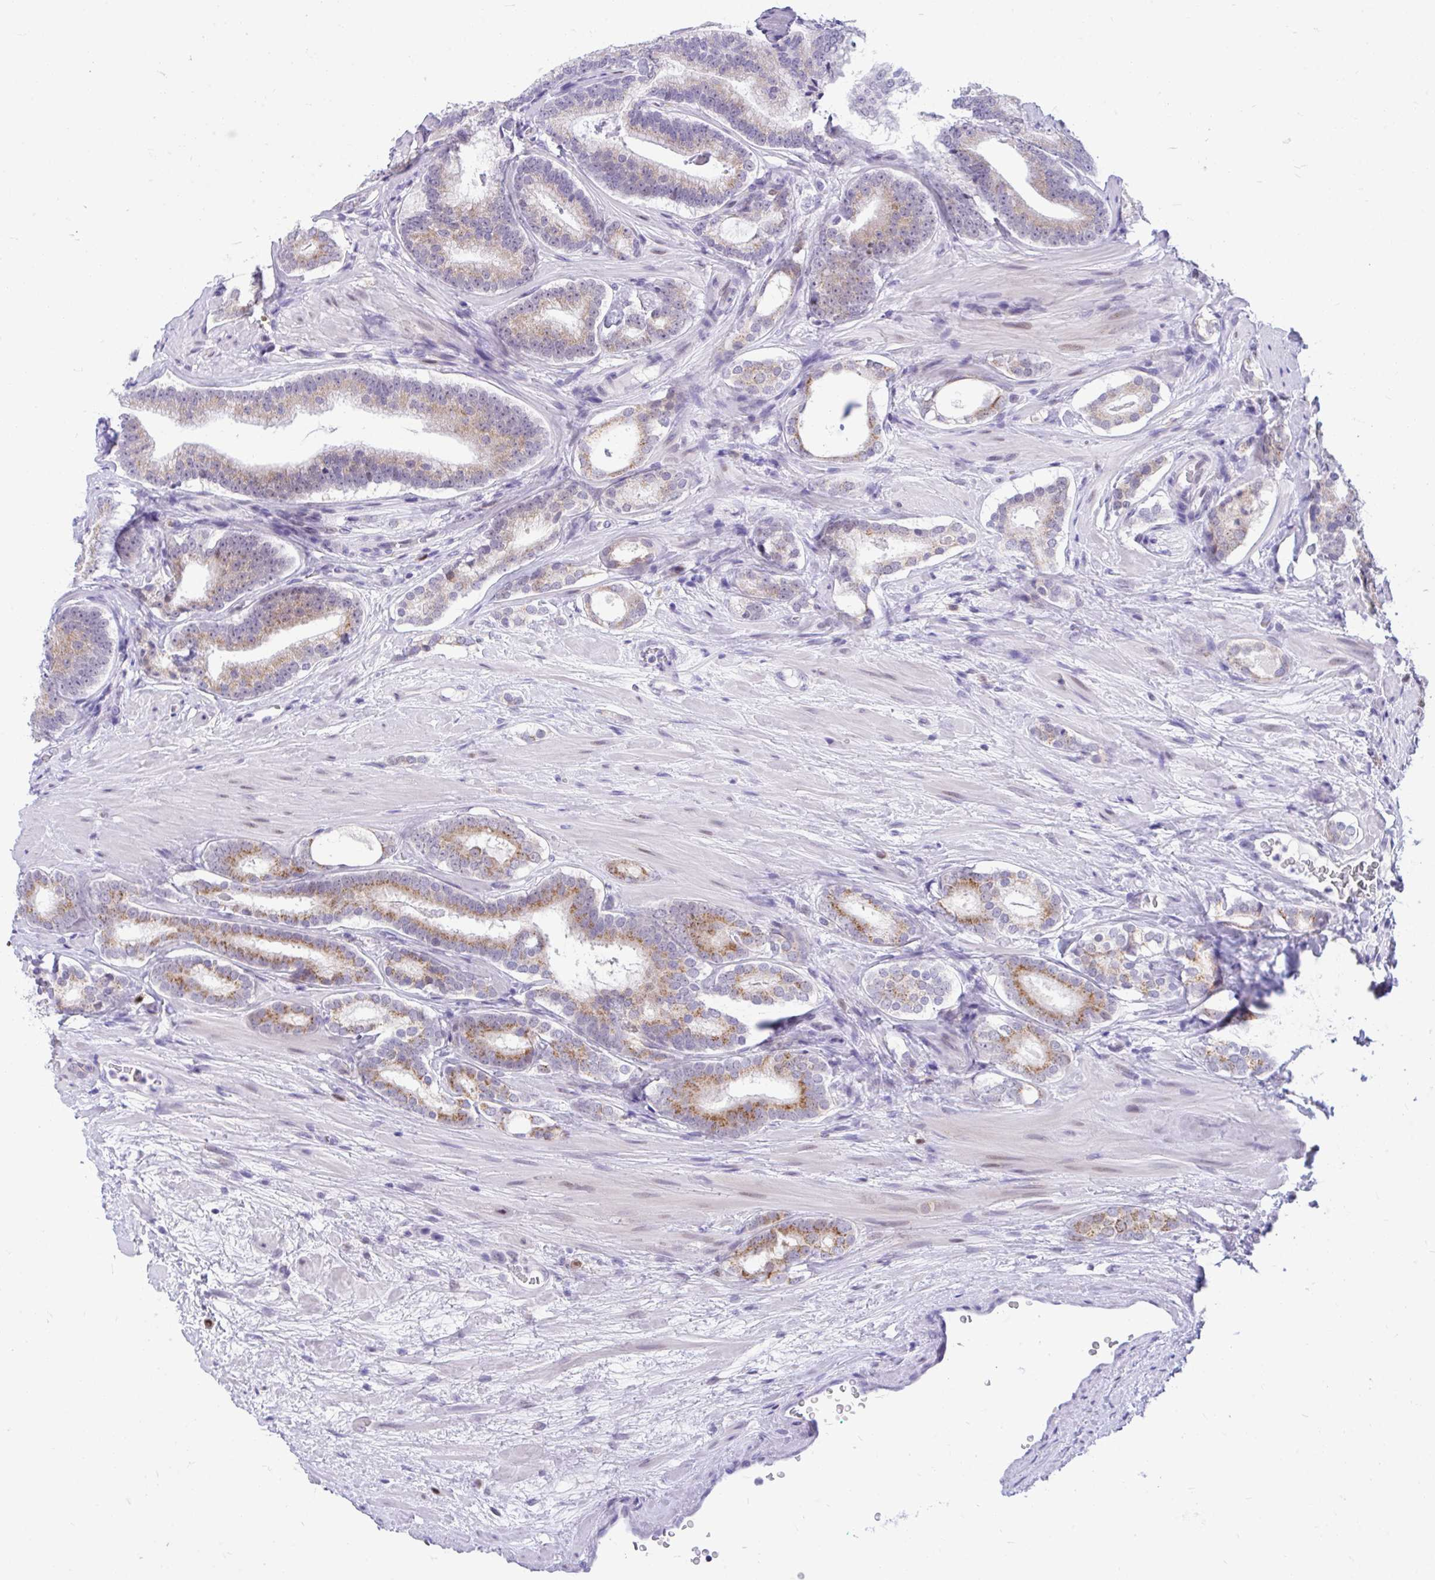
{"staining": {"intensity": "moderate", "quantity": ">75%", "location": "cytoplasmic/membranous"}, "tissue": "prostate cancer", "cell_type": "Tumor cells", "image_type": "cancer", "snomed": [{"axis": "morphology", "description": "Adenocarcinoma, High grade"}, {"axis": "topography", "description": "Prostate"}], "caption": "IHC (DAB (3,3'-diaminobenzidine)) staining of high-grade adenocarcinoma (prostate) reveals moderate cytoplasmic/membranous protein positivity in approximately >75% of tumor cells. (IHC, brightfield microscopy, high magnification).", "gene": "GLB1L2", "patient": {"sex": "male", "age": 55}}